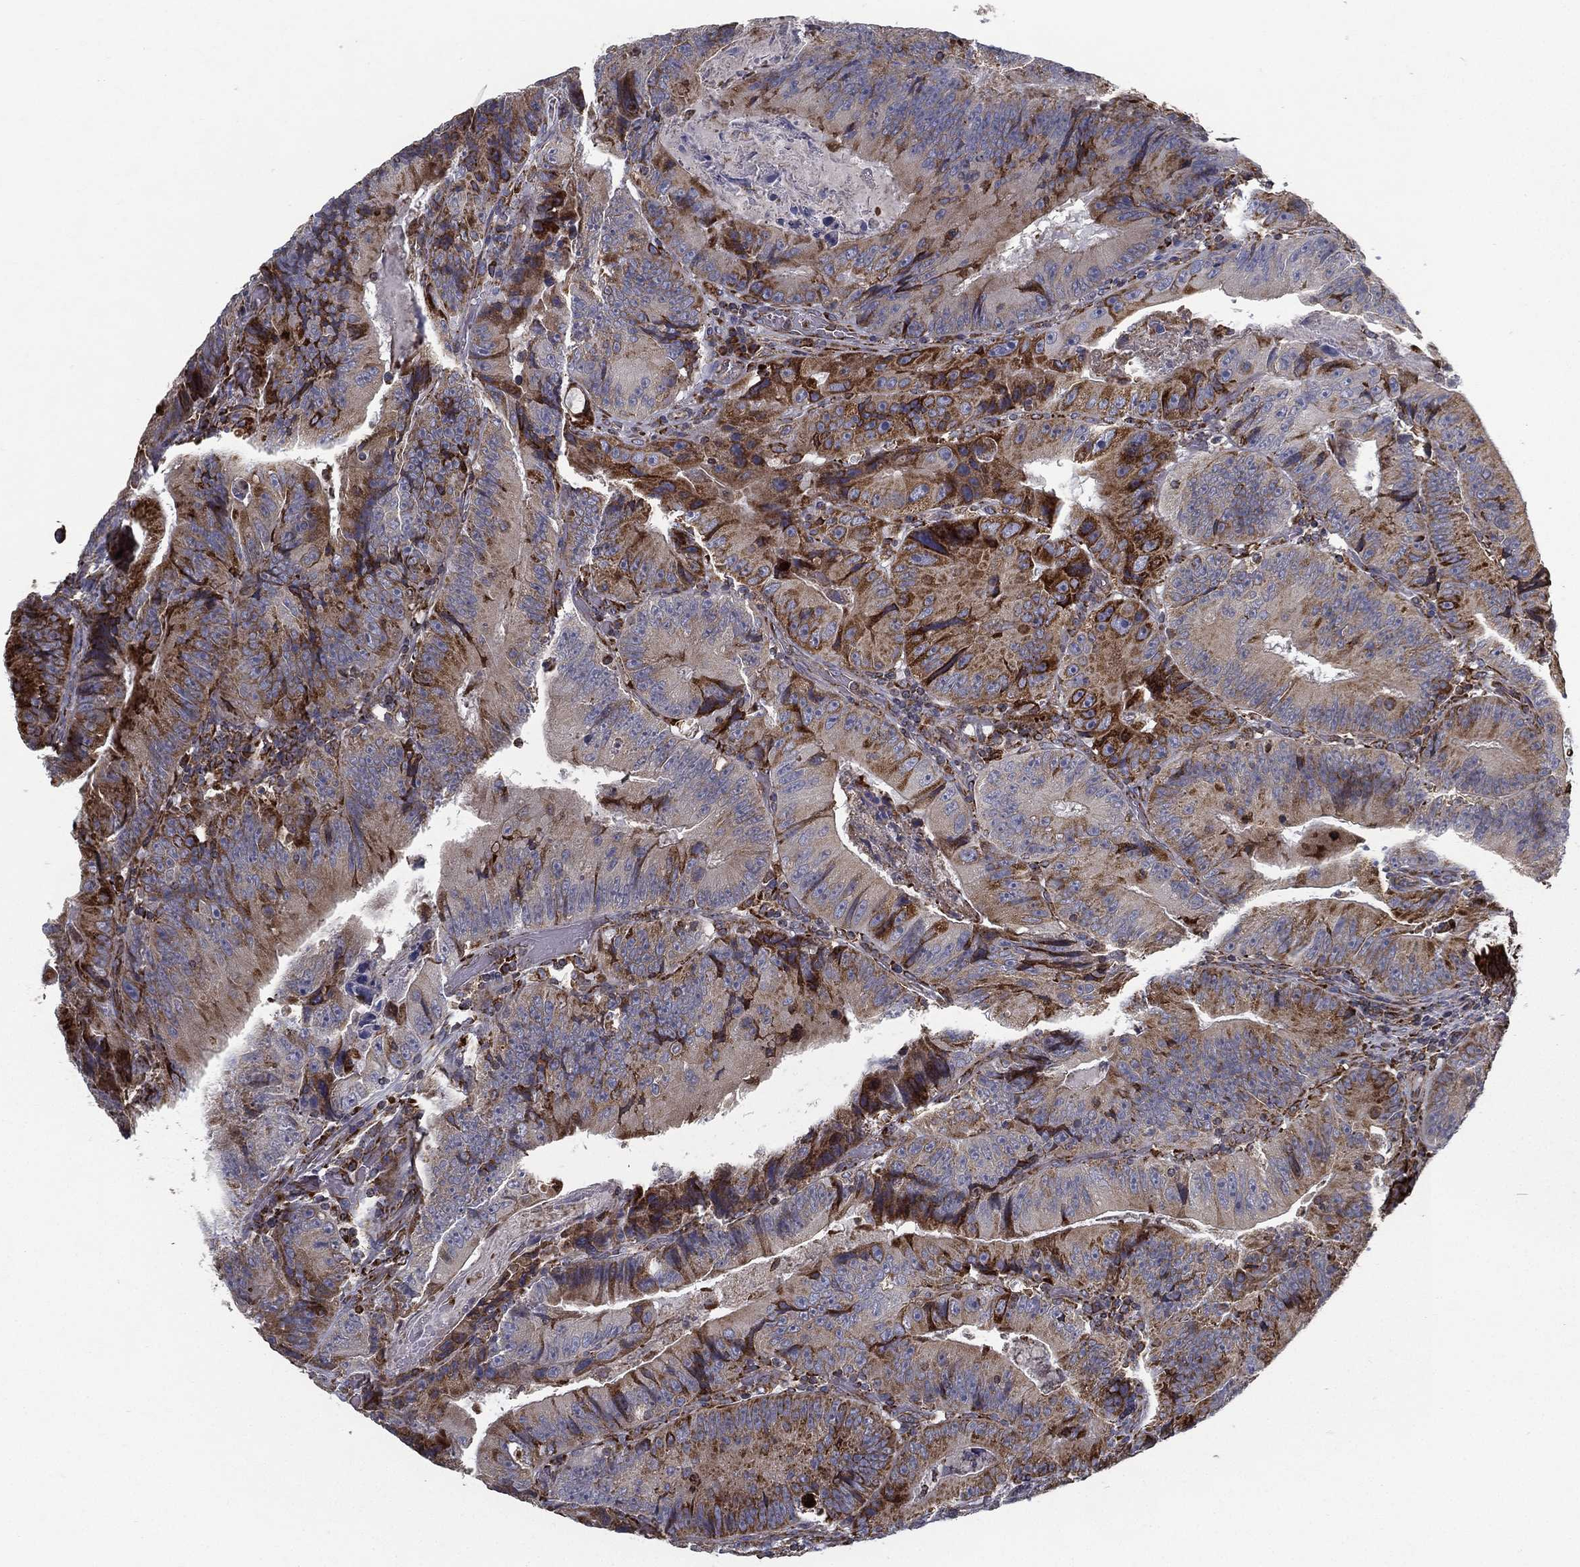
{"staining": {"intensity": "strong", "quantity": "25%-75%", "location": "cytoplasmic/membranous"}, "tissue": "colorectal cancer", "cell_type": "Tumor cells", "image_type": "cancer", "snomed": [{"axis": "morphology", "description": "Adenocarcinoma, NOS"}, {"axis": "topography", "description": "Colon"}], "caption": "Colorectal cancer stained for a protein shows strong cytoplasmic/membranous positivity in tumor cells.", "gene": "MT-CYB", "patient": {"sex": "female", "age": 86}}